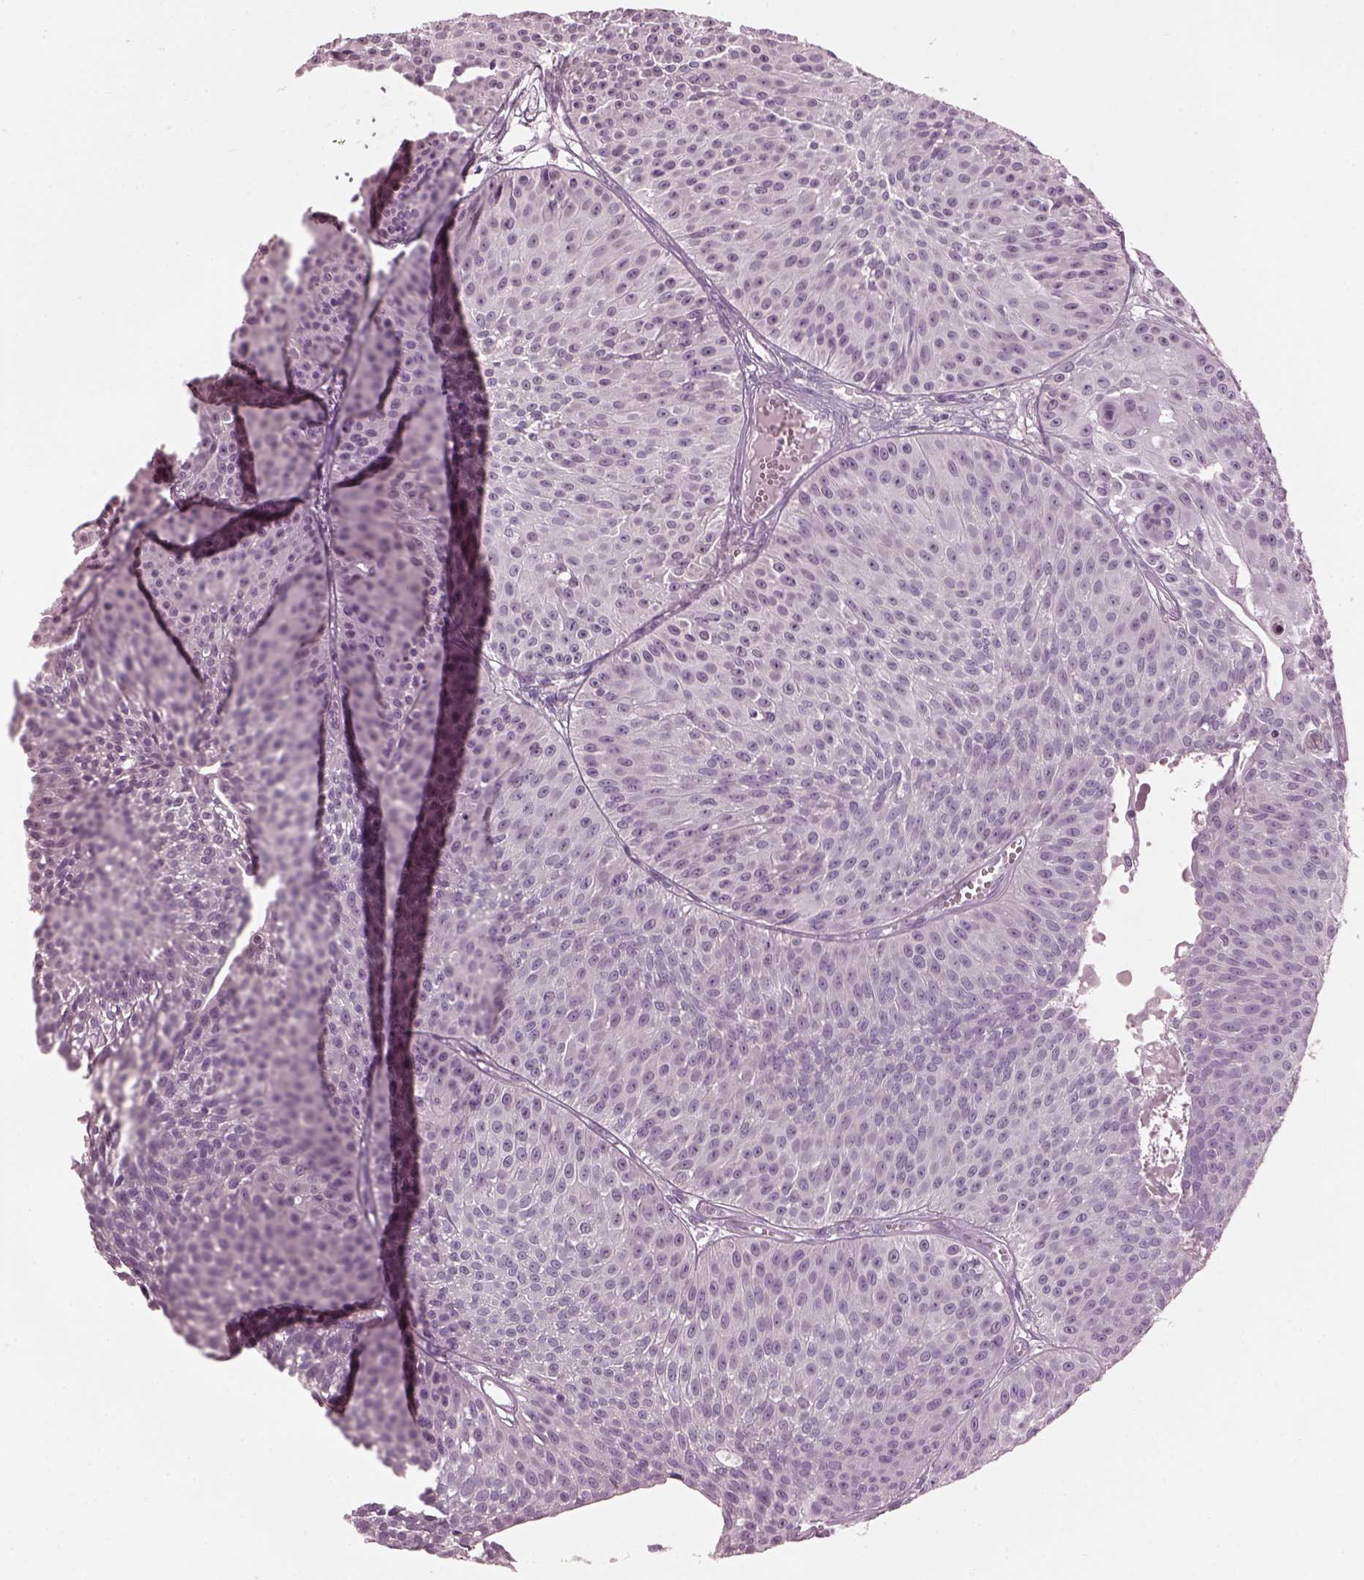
{"staining": {"intensity": "negative", "quantity": "none", "location": "none"}, "tissue": "urothelial cancer", "cell_type": "Tumor cells", "image_type": "cancer", "snomed": [{"axis": "morphology", "description": "Urothelial carcinoma, Low grade"}, {"axis": "topography", "description": "Urinary bladder"}], "caption": "The immunohistochemistry (IHC) micrograph has no significant expression in tumor cells of urothelial cancer tissue.", "gene": "PACRG", "patient": {"sex": "male", "age": 63}}